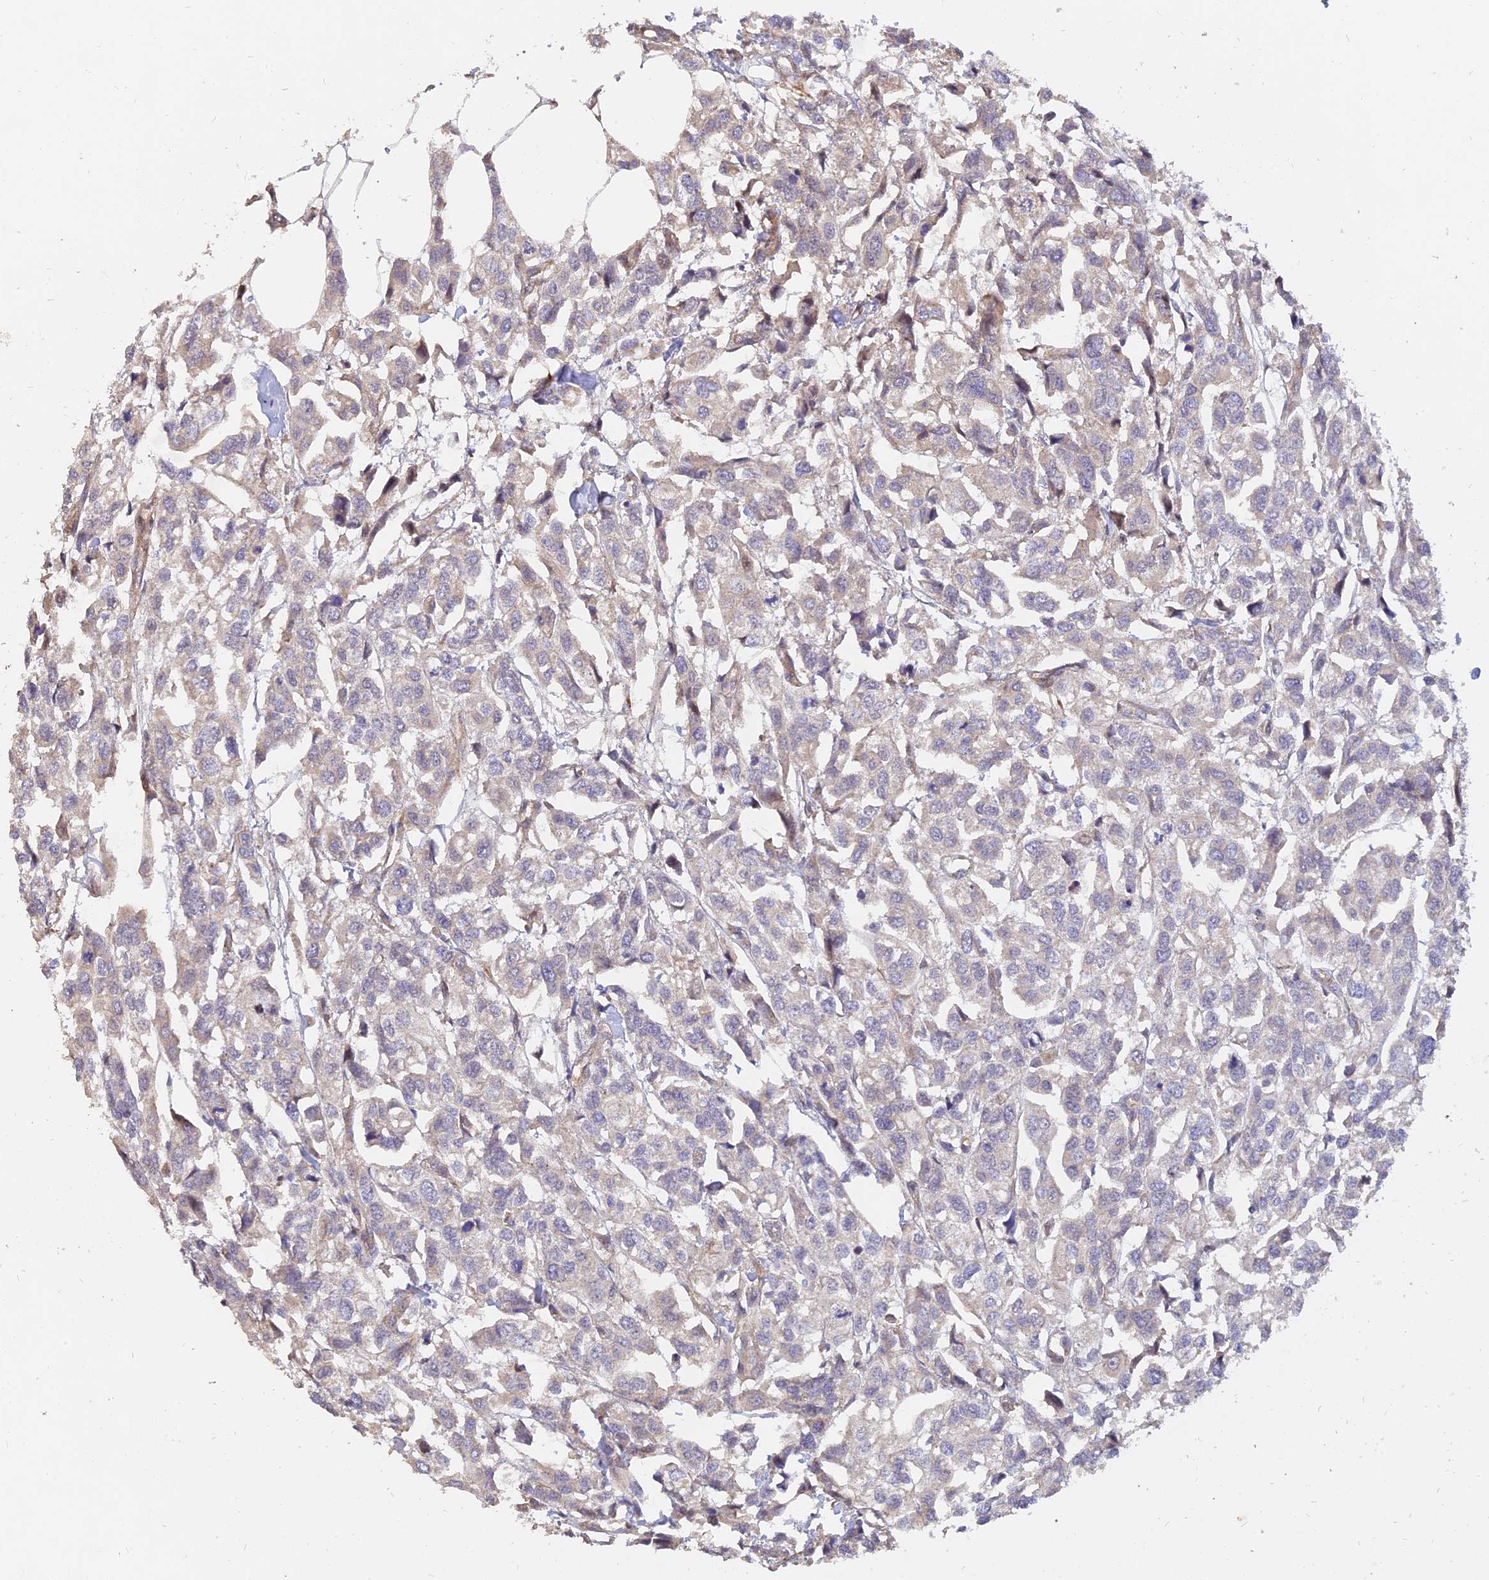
{"staining": {"intensity": "negative", "quantity": "none", "location": "none"}, "tissue": "urothelial cancer", "cell_type": "Tumor cells", "image_type": "cancer", "snomed": [{"axis": "morphology", "description": "Urothelial carcinoma, High grade"}, {"axis": "topography", "description": "Urinary bladder"}], "caption": "An image of urothelial cancer stained for a protein displays no brown staining in tumor cells.", "gene": "WDR41", "patient": {"sex": "male", "age": 67}}